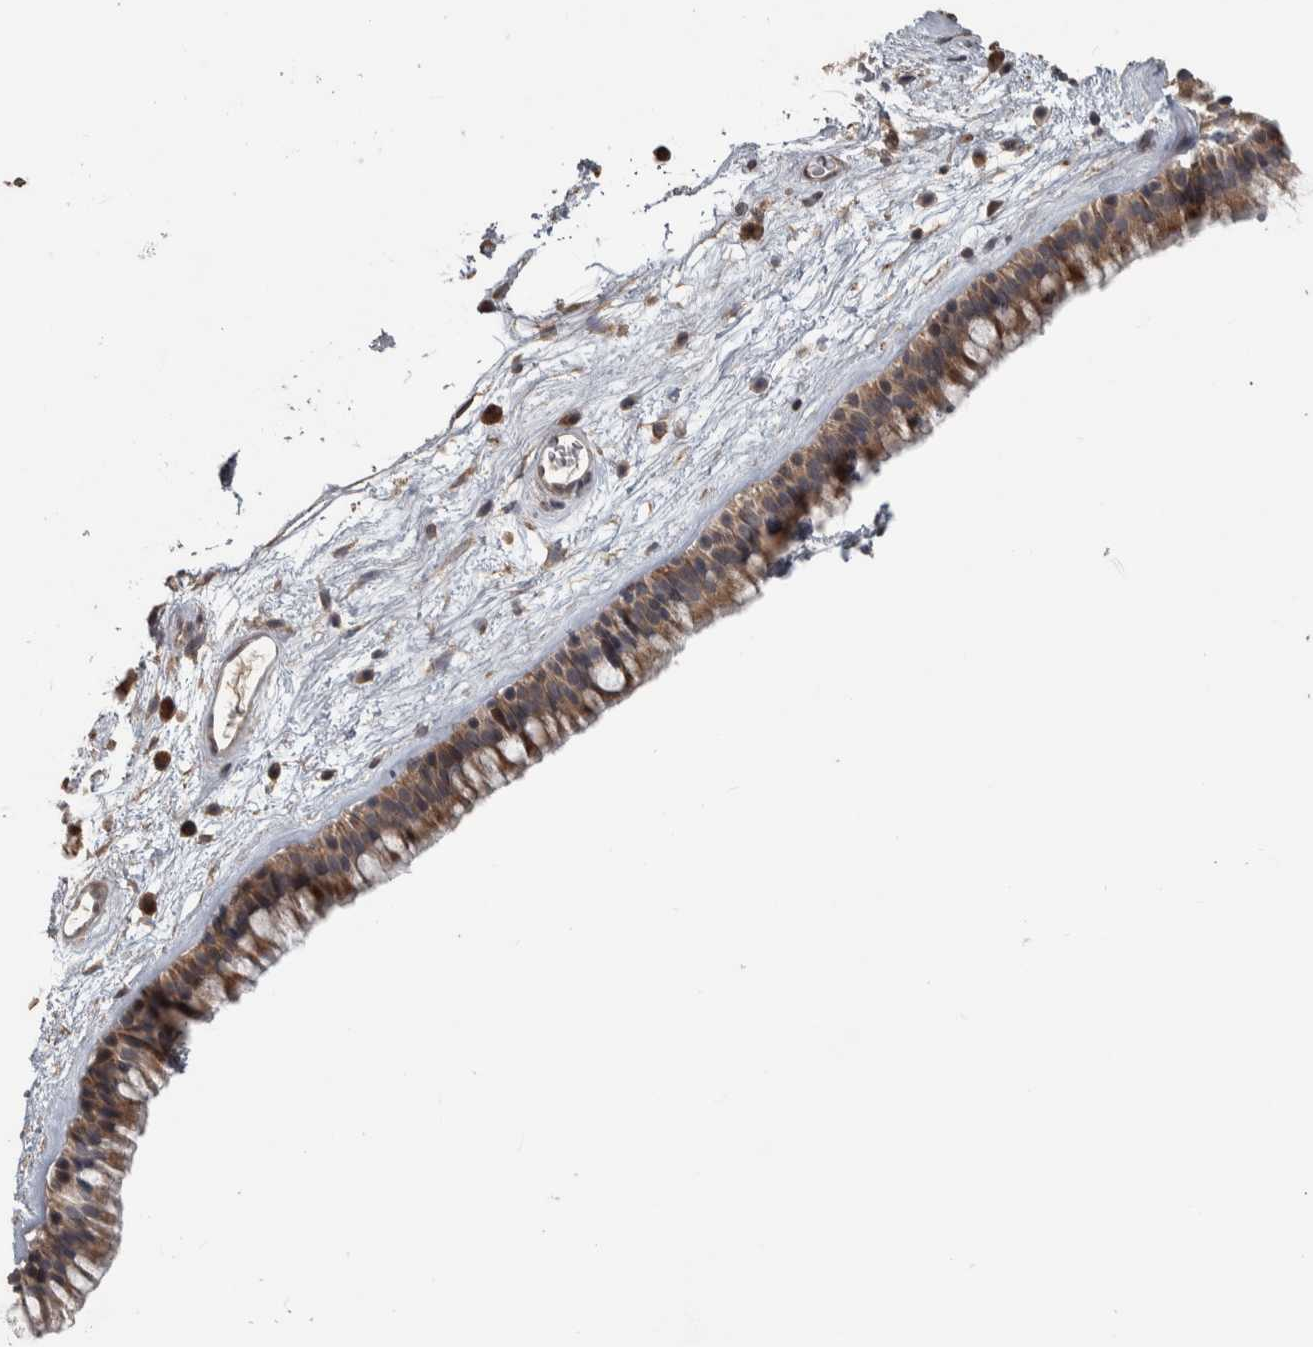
{"staining": {"intensity": "moderate", "quantity": ">75%", "location": "cytoplasmic/membranous"}, "tissue": "nasopharynx", "cell_type": "Respiratory epithelial cells", "image_type": "normal", "snomed": [{"axis": "morphology", "description": "Normal tissue, NOS"}, {"axis": "morphology", "description": "Inflammation, NOS"}, {"axis": "topography", "description": "Nasopharynx"}], "caption": "Brown immunohistochemical staining in unremarkable nasopharynx reveals moderate cytoplasmic/membranous positivity in about >75% of respiratory epithelial cells.", "gene": "ERAL1", "patient": {"sex": "male", "age": 48}}